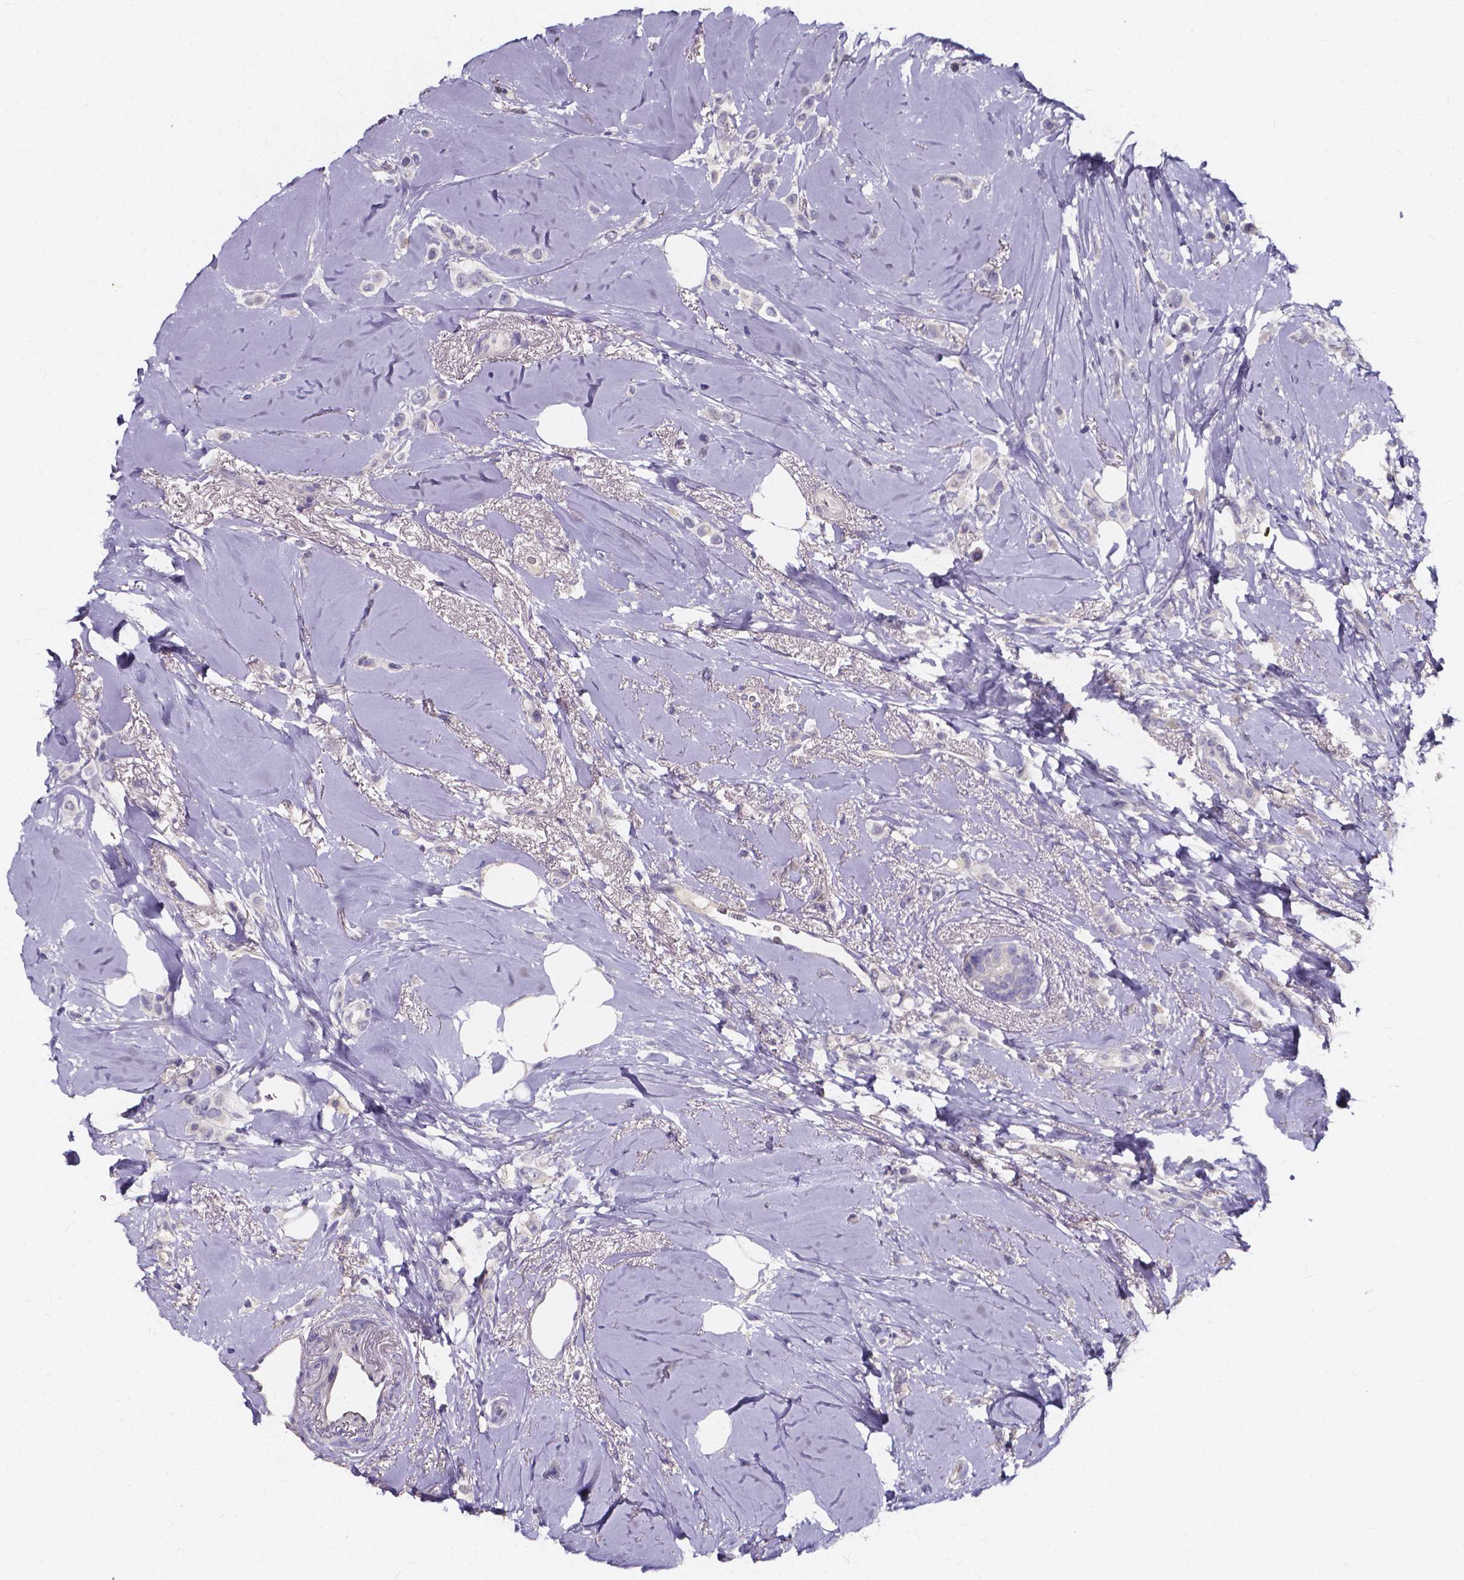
{"staining": {"intensity": "negative", "quantity": "none", "location": "none"}, "tissue": "breast cancer", "cell_type": "Tumor cells", "image_type": "cancer", "snomed": [{"axis": "morphology", "description": "Lobular carcinoma"}, {"axis": "topography", "description": "Breast"}], "caption": "Immunohistochemistry of breast cancer shows no expression in tumor cells.", "gene": "SPOCD1", "patient": {"sex": "female", "age": 66}}